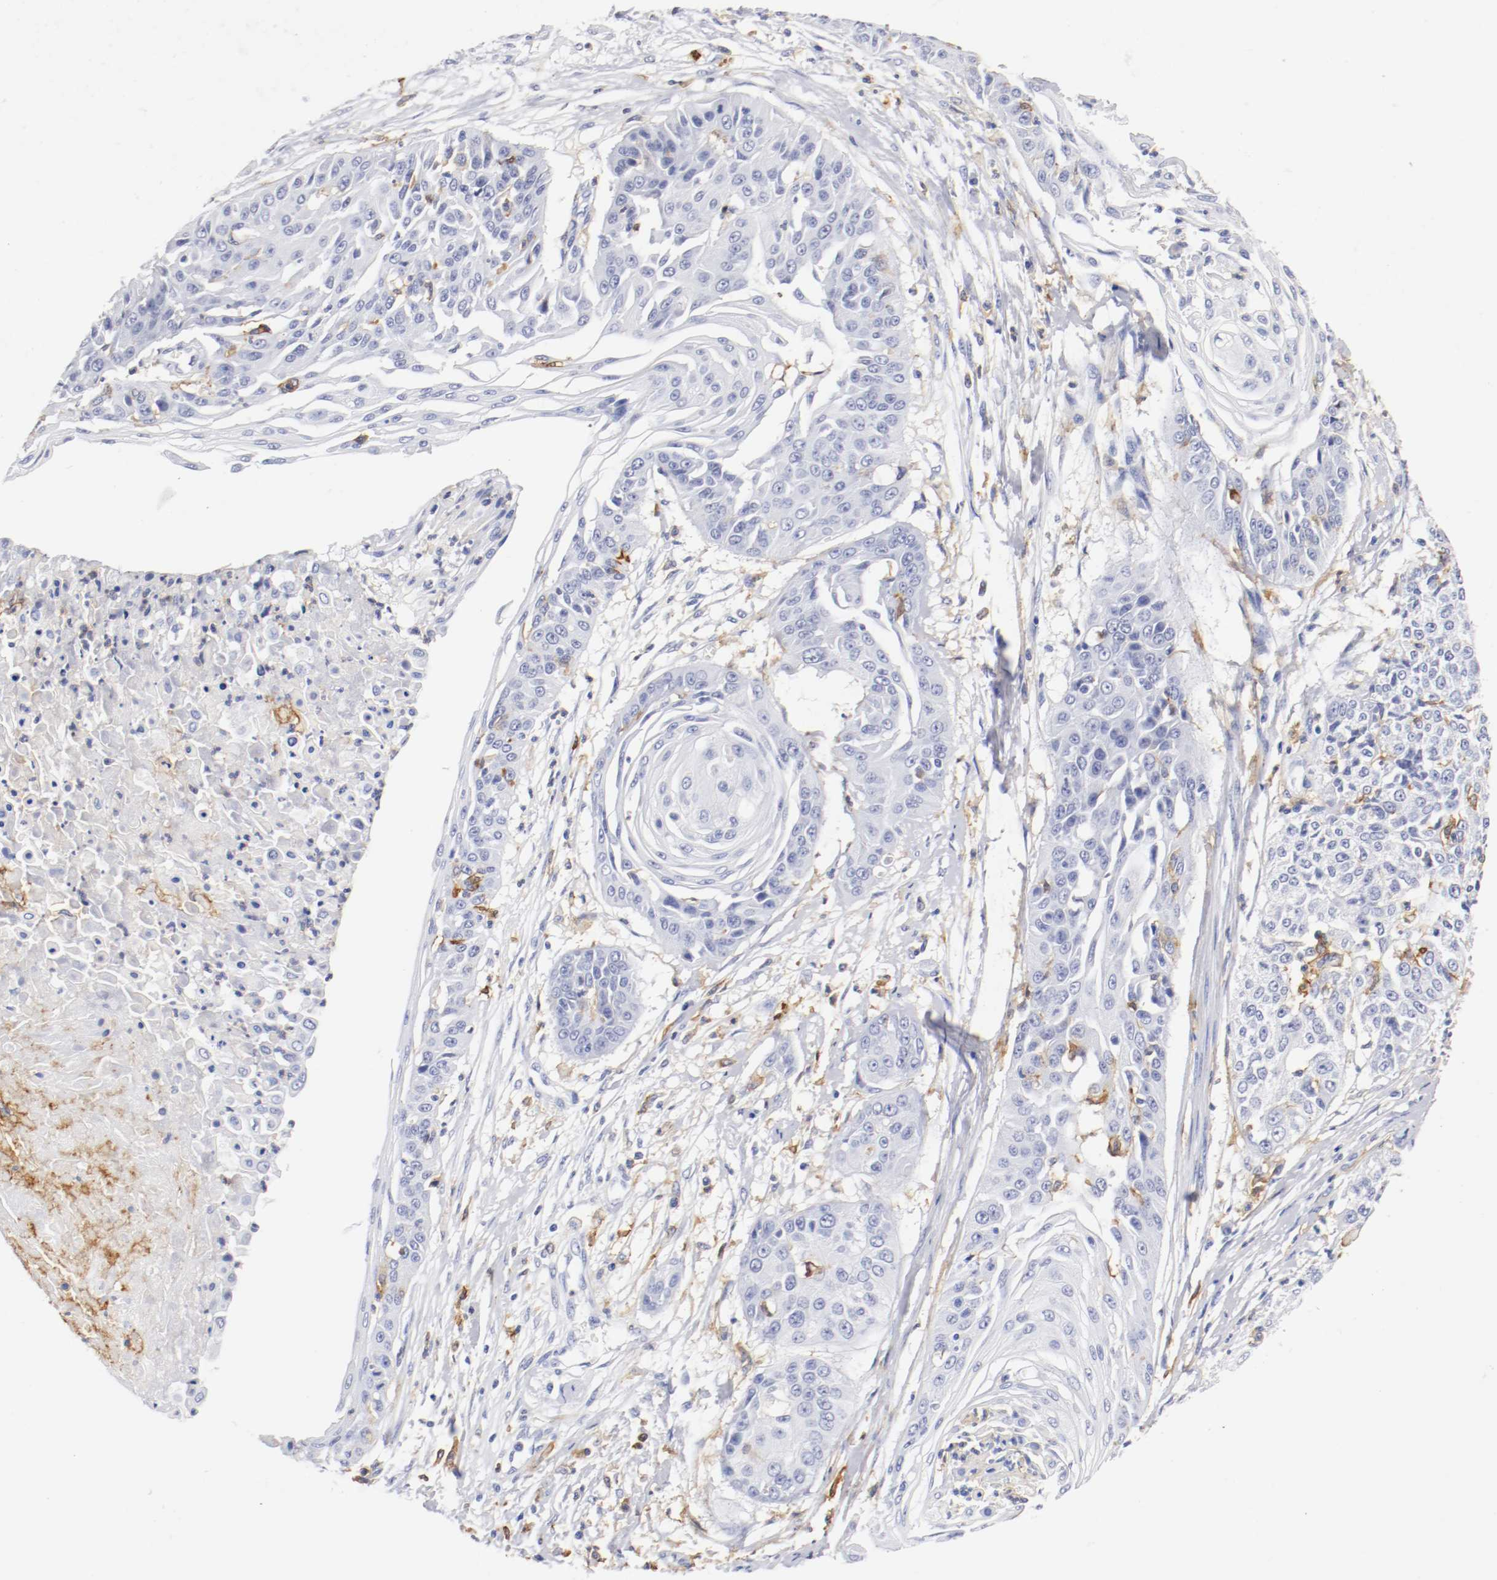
{"staining": {"intensity": "negative", "quantity": "none", "location": "none"}, "tissue": "cervical cancer", "cell_type": "Tumor cells", "image_type": "cancer", "snomed": [{"axis": "morphology", "description": "Squamous cell carcinoma, NOS"}, {"axis": "topography", "description": "Cervix"}], "caption": "Tumor cells show no significant expression in cervical cancer (squamous cell carcinoma).", "gene": "ITGAX", "patient": {"sex": "female", "age": 64}}